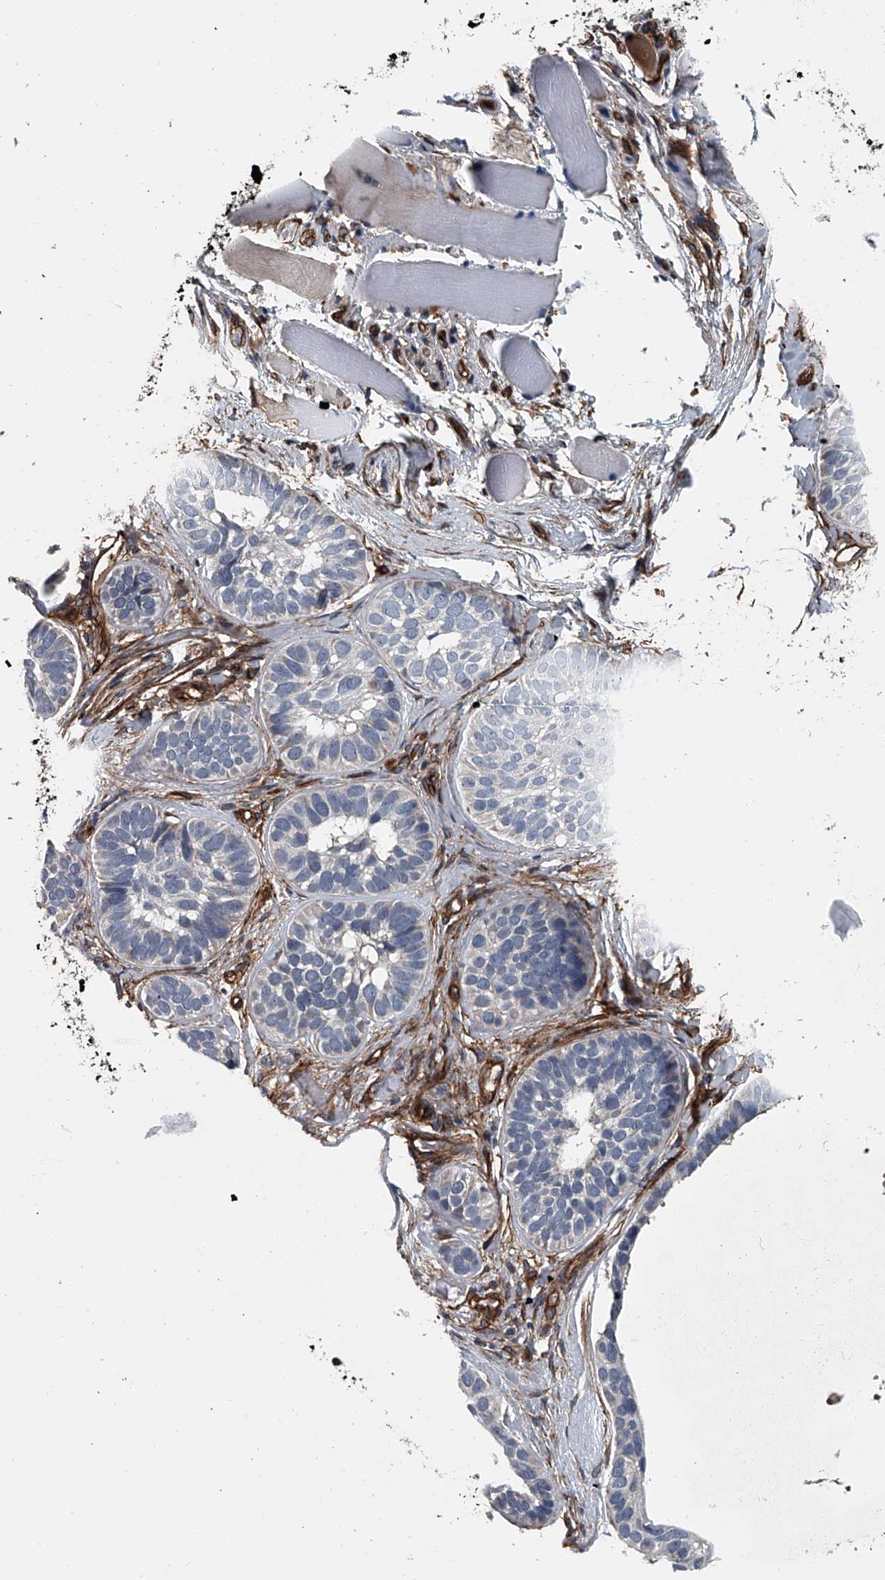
{"staining": {"intensity": "negative", "quantity": "none", "location": "none"}, "tissue": "skin cancer", "cell_type": "Tumor cells", "image_type": "cancer", "snomed": [{"axis": "morphology", "description": "Basal cell carcinoma"}, {"axis": "topography", "description": "Skin"}], "caption": "Tumor cells show no significant protein positivity in skin cancer (basal cell carcinoma).", "gene": "LDLRAD2", "patient": {"sex": "male", "age": 62}}